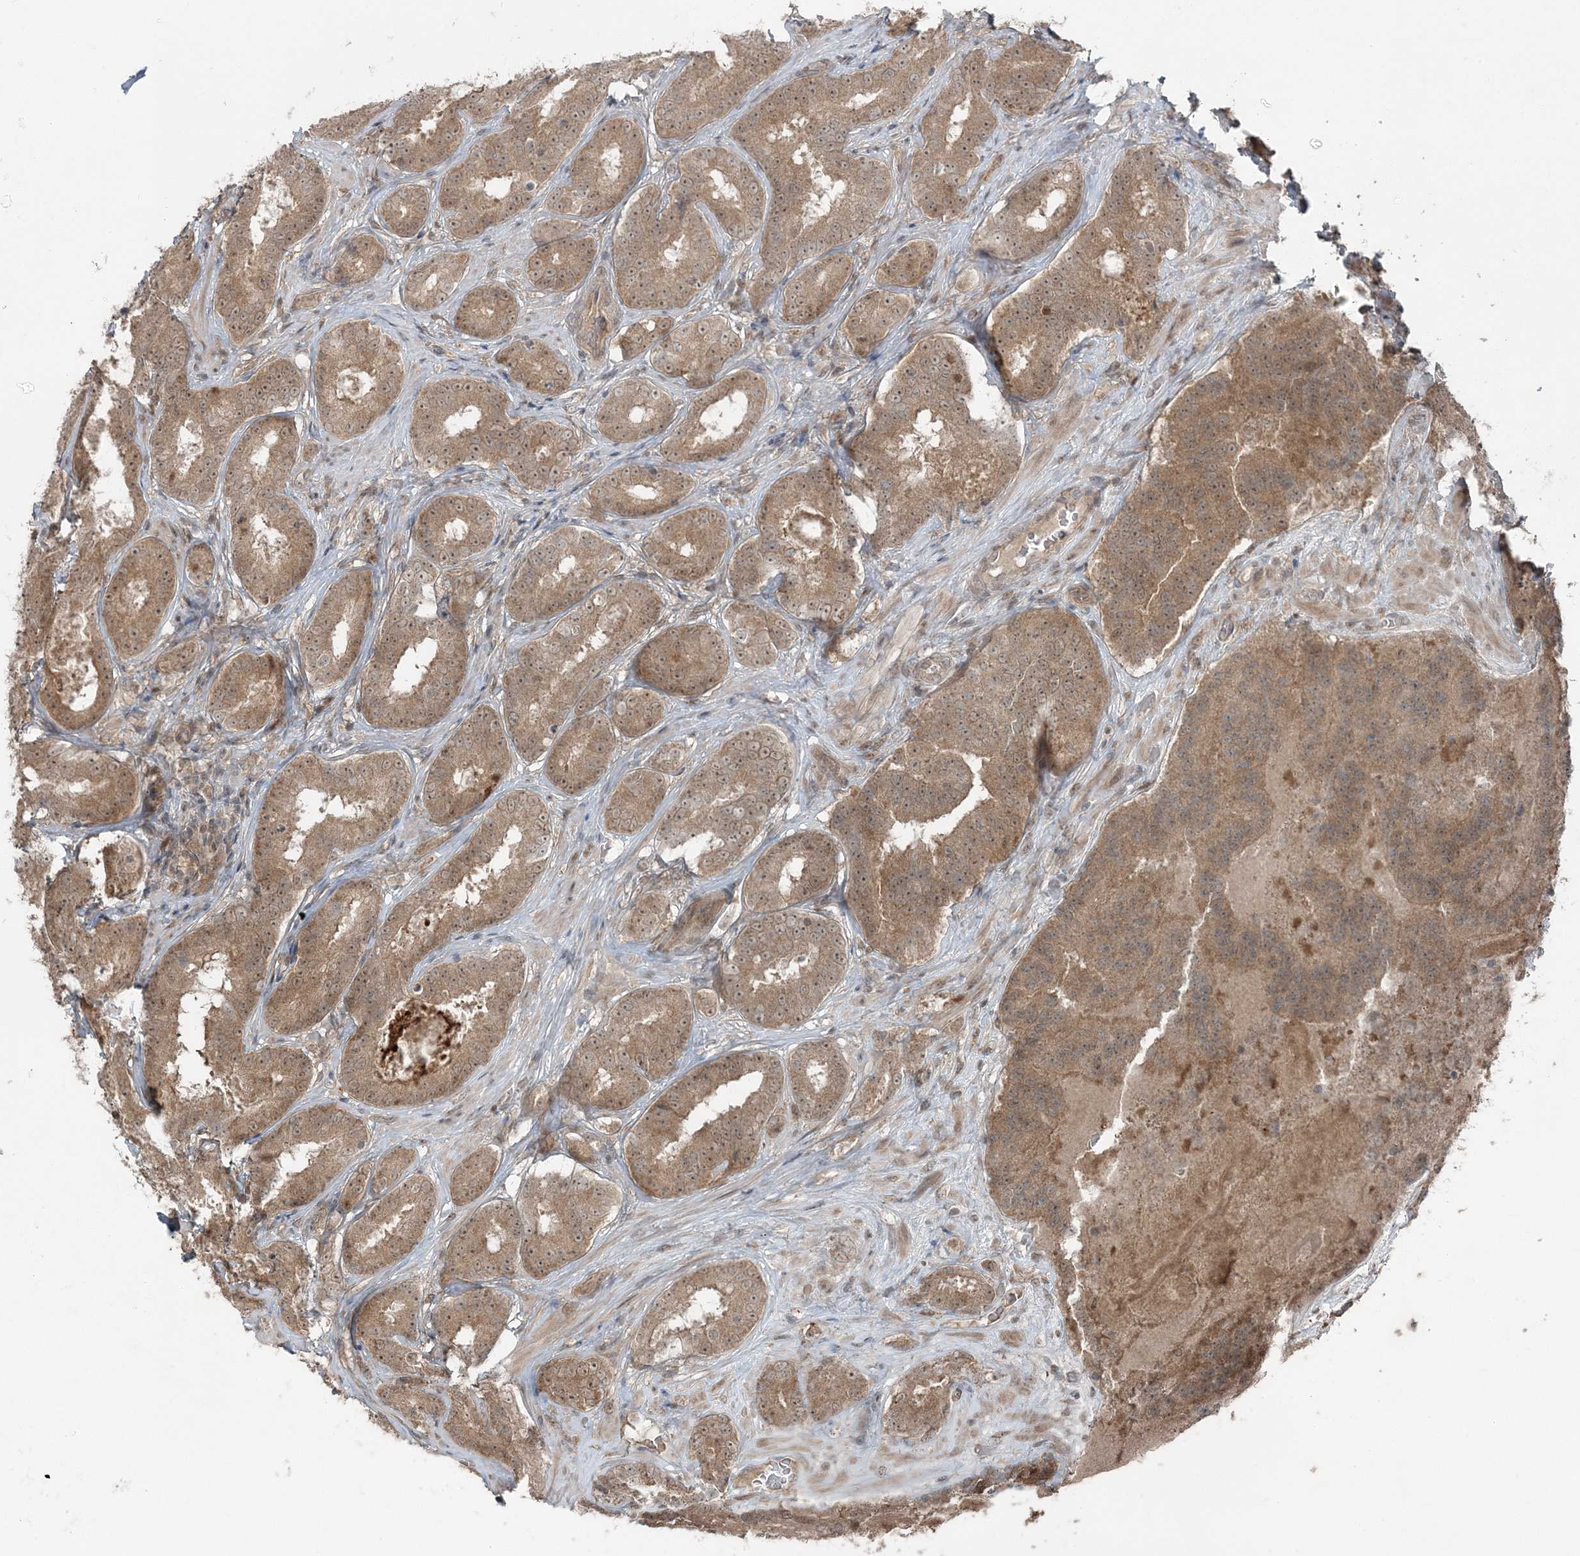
{"staining": {"intensity": "moderate", "quantity": ">75%", "location": "cytoplasmic/membranous,nuclear"}, "tissue": "prostate cancer", "cell_type": "Tumor cells", "image_type": "cancer", "snomed": [{"axis": "morphology", "description": "Adenocarcinoma, High grade"}, {"axis": "topography", "description": "Prostate"}], "caption": "DAB immunohistochemical staining of prostate cancer (high-grade adenocarcinoma) displays moderate cytoplasmic/membranous and nuclear protein expression in approximately >75% of tumor cells. (DAB IHC with brightfield microscopy, high magnification).", "gene": "FBXL17", "patient": {"sex": "male", "age": 57}}